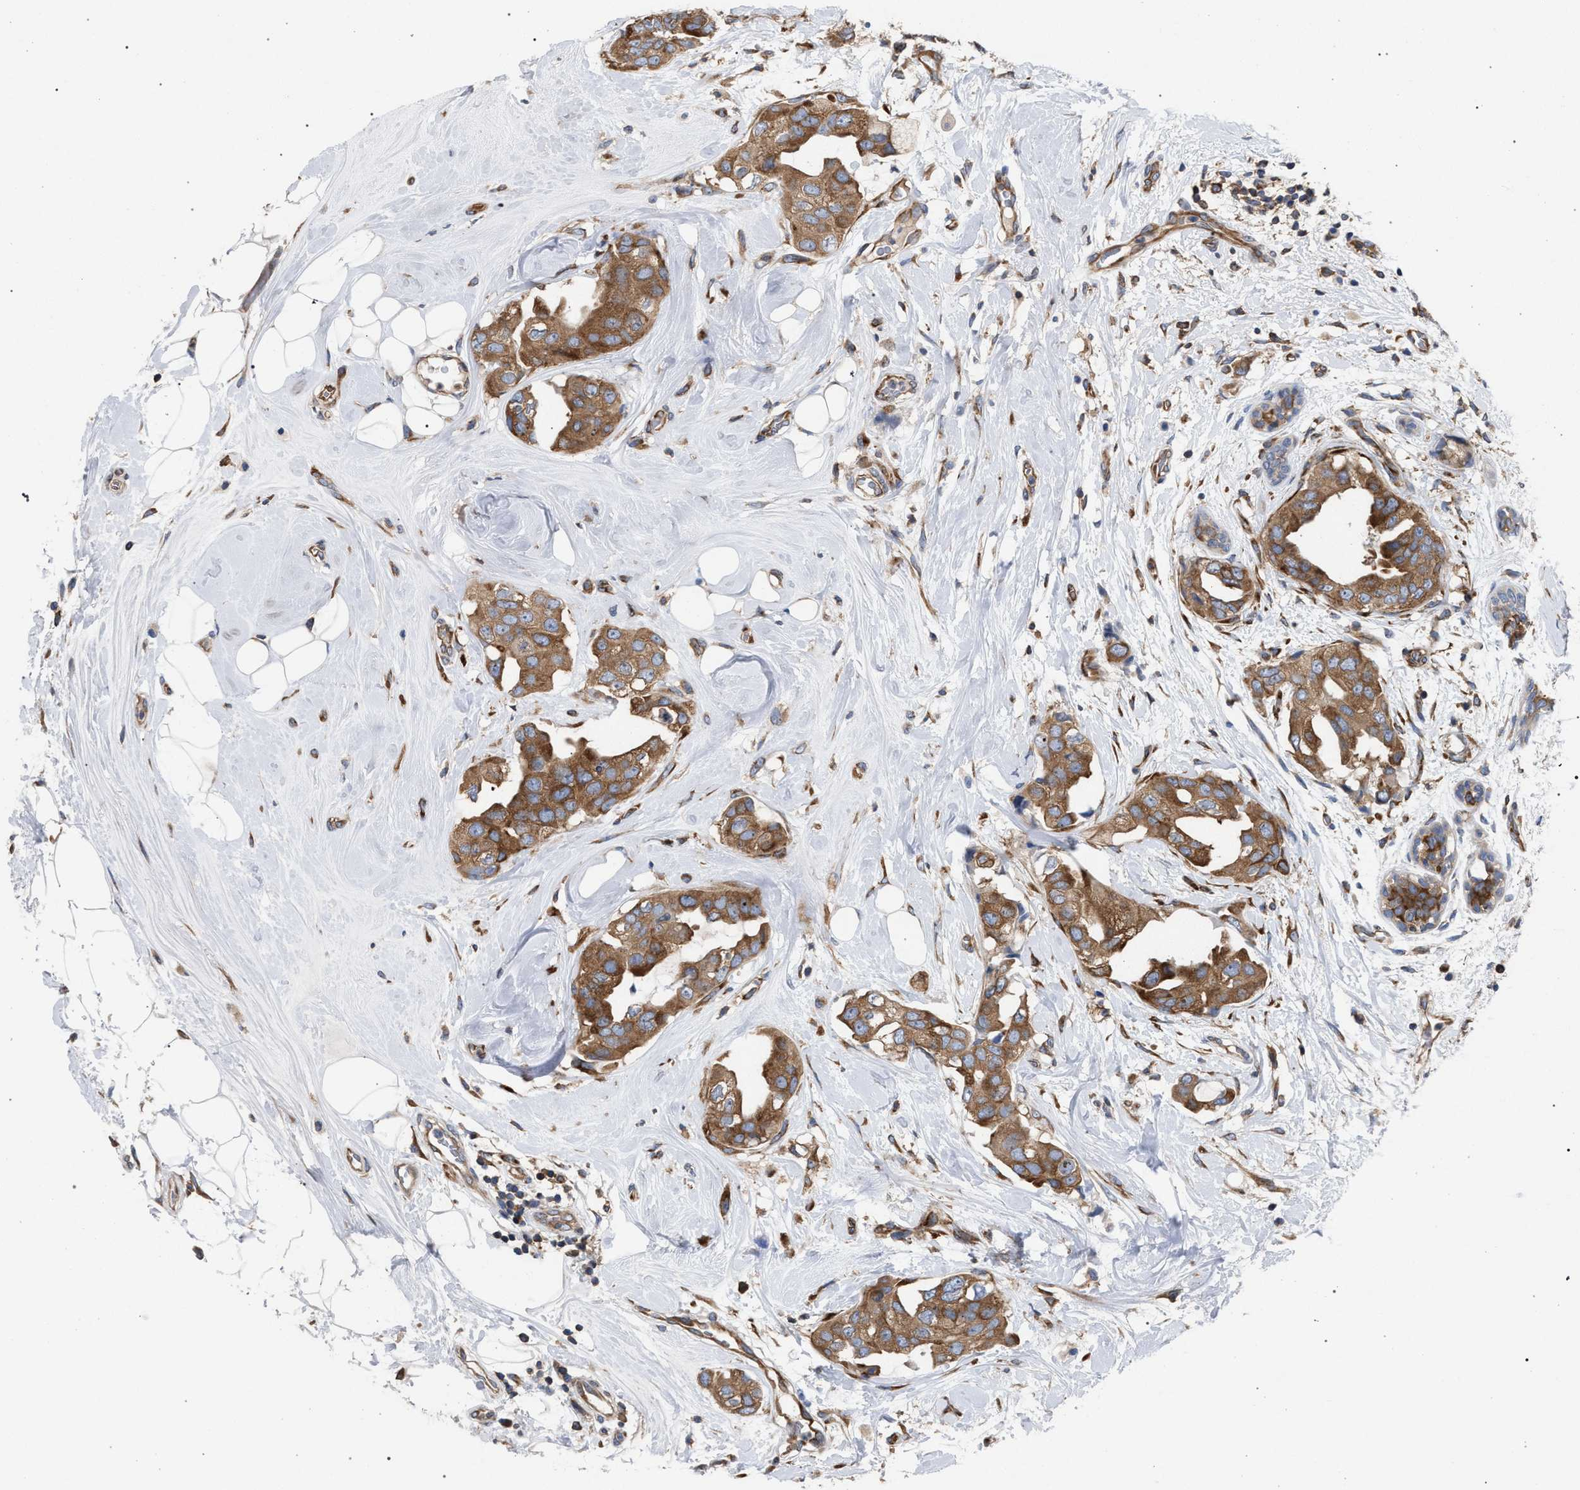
{"staining": {"intensity": "moderate", "quantity": ">75%", "location": "cytoplasmic/membranous"}, "tissue": "breast cancer", "cell_type": "Tumor cells", "image_type": "cancer", "snomed": [{"axis": "morphology", "description": "Duct carcinoma"}, {"axis": "topography", "description": "Breast"}], "caption": "A brown stain labels moderate cytoplasmic/membranous expression of a protein in human breast intraductal carcinoma tumor cells. Using DAB (3,3'-diaminobenzidine) (brown) and hematoxylin (blue) stains, captured at high magnification using brightfield microscopy.", "gene": "CDR2L", "patient": {"sex": "female", "age": 40}}